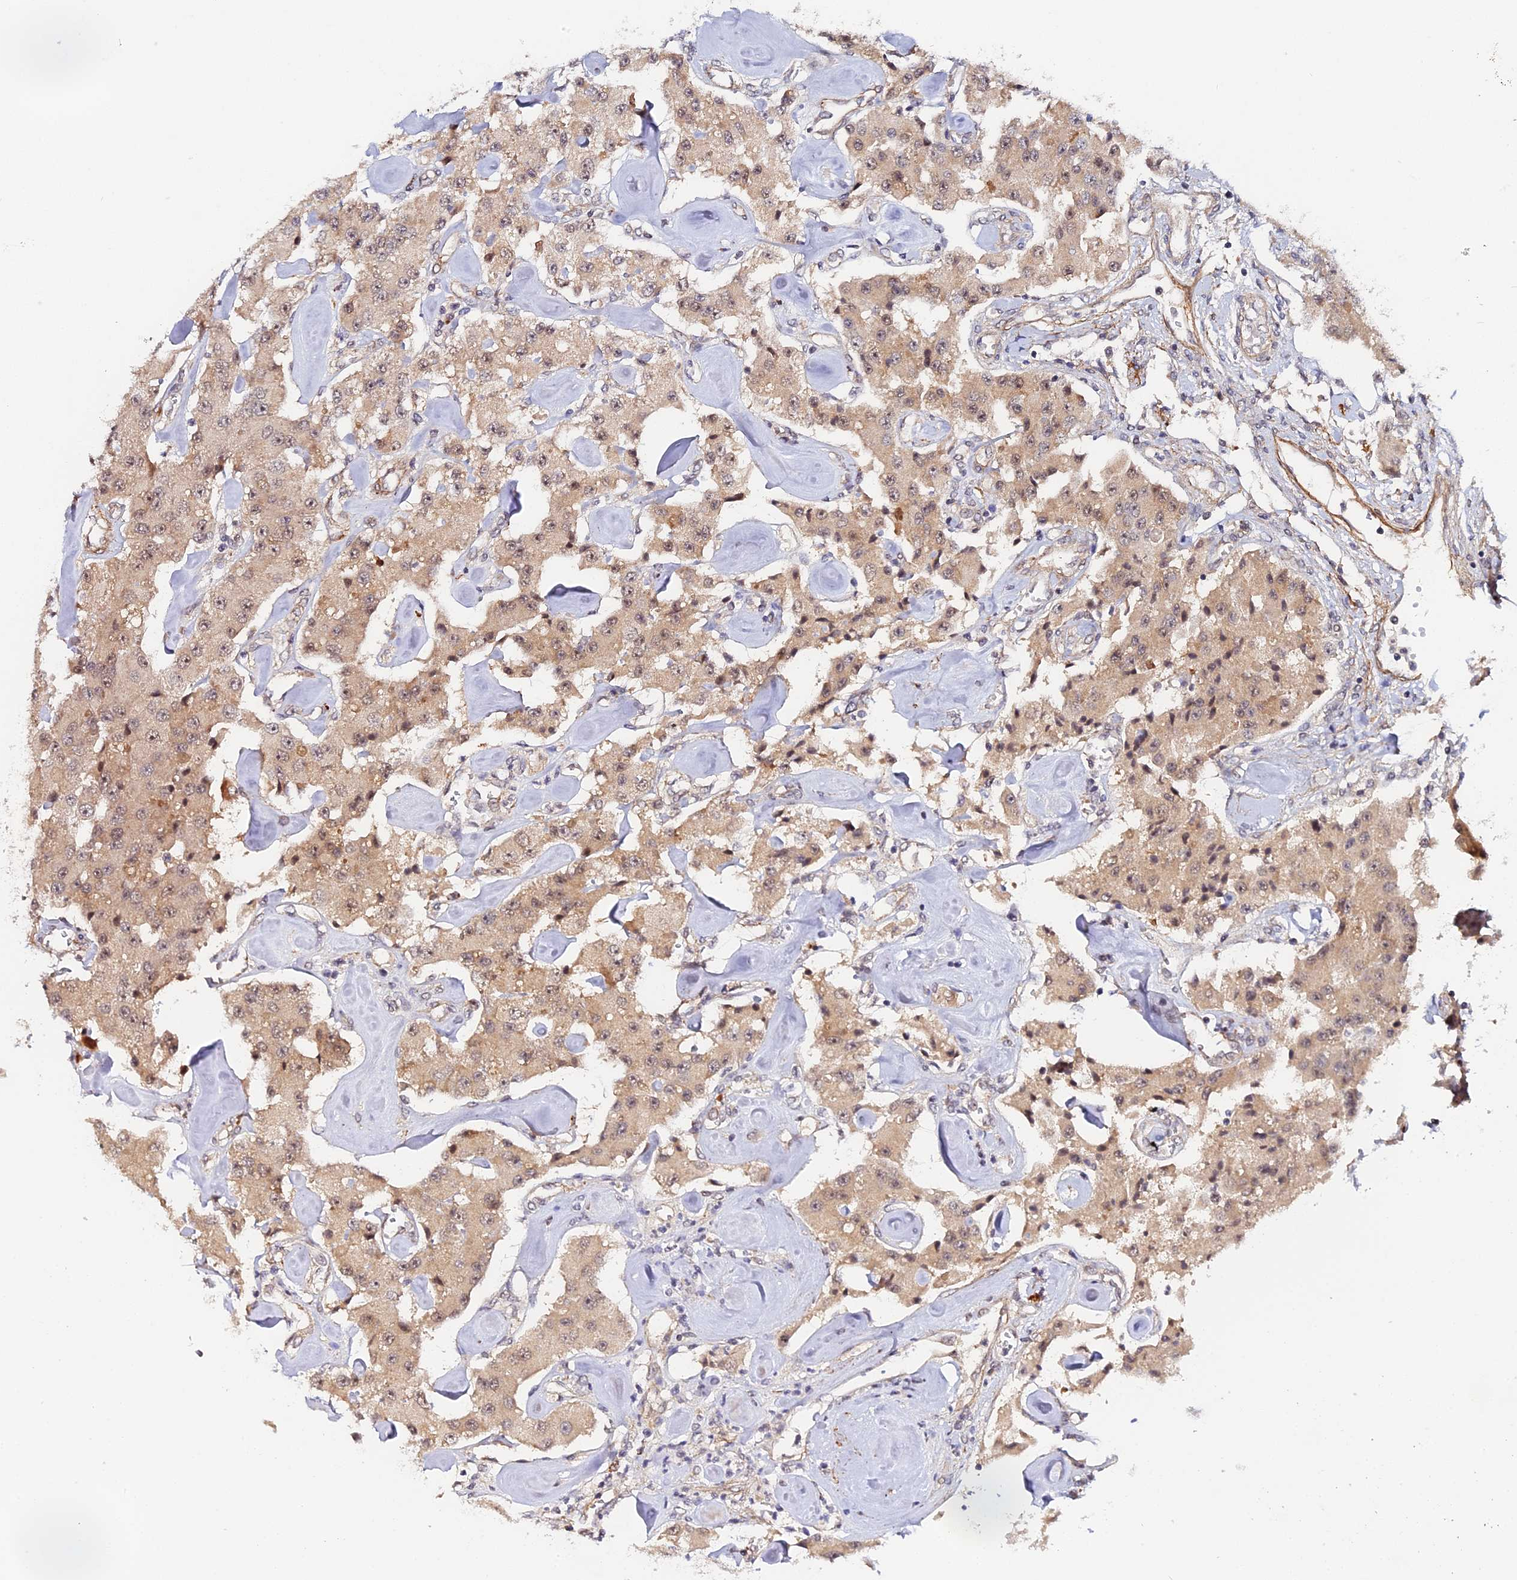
{"staining": {"intensity": "weak", "quantity": ">75%", "location": "nuclear"}, "tissue": "carcinoid", "cell_type": "Tumor cells", "image_type": "cancer", "snomed": [{"axis": "morphology", "description": "Carcinoid, malignant, NOS"}, {"axis": "topography", "description": "Pancreas"}], "caption": "Malignant carcinoid was stained to show a protein in brown. There is low levels of weak nuclear positivity in about >75% of tumor cells.", "gene": "IMPACT", "patient": {"sex": "male", "age": 41}}